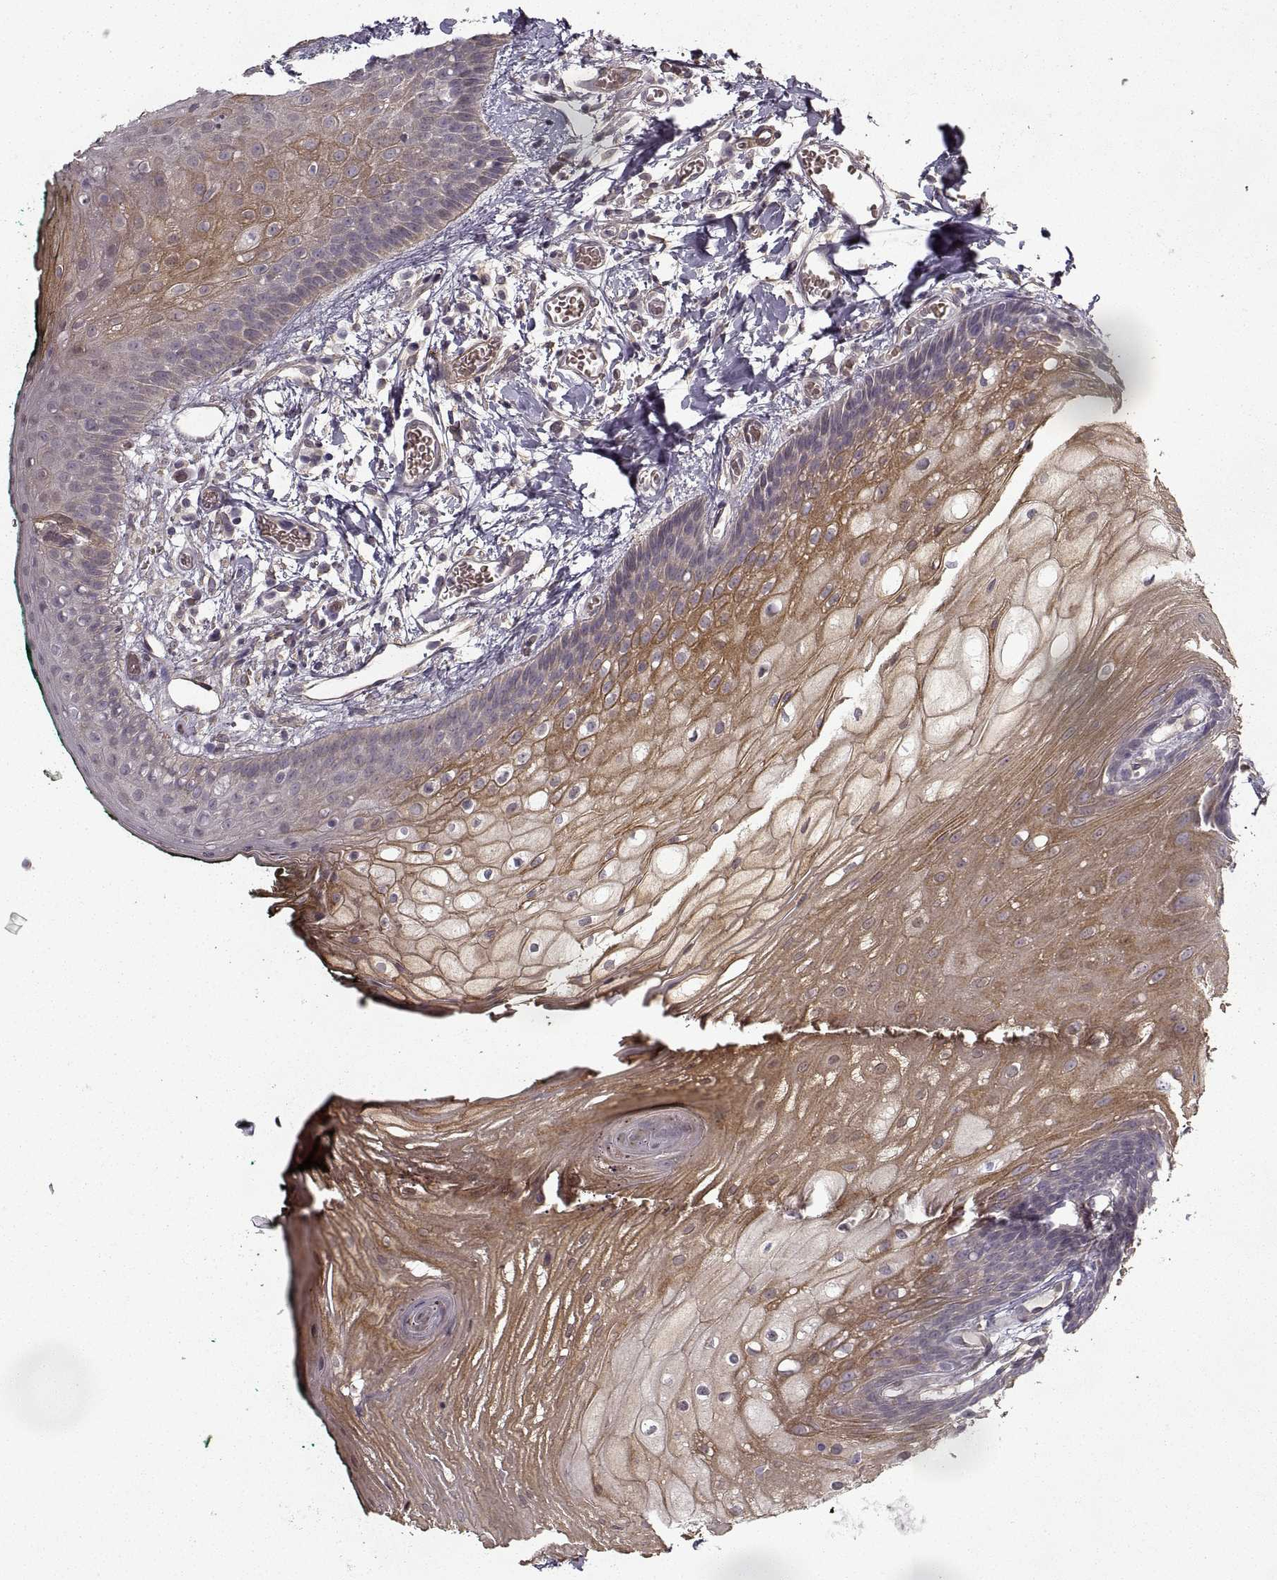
{"staining": {"intensity": "moderate", "quantity": ">75%", "location": "cytoplasmic/membranous"}, "tissue": "oral mucosa", "cell_type": "Squamous epithelial cells", "image_type": "normal", "snomed": [{"axis": "morphology", "description": "Normal tissue, NOS"}, {"axis": "topography", "description": "Oral tissue"}, {"axis": "topography", "description": "Head-Neck"}], "caption": "Approximately >75% of squamous epithelial cells in normal oral mucosa display moderate cytoplasmic/membranous protein positivity as visualized by brown immunohistochemical staining.", "gene": "LAMB2", "patient": {"sex": "female", "age": 68}}